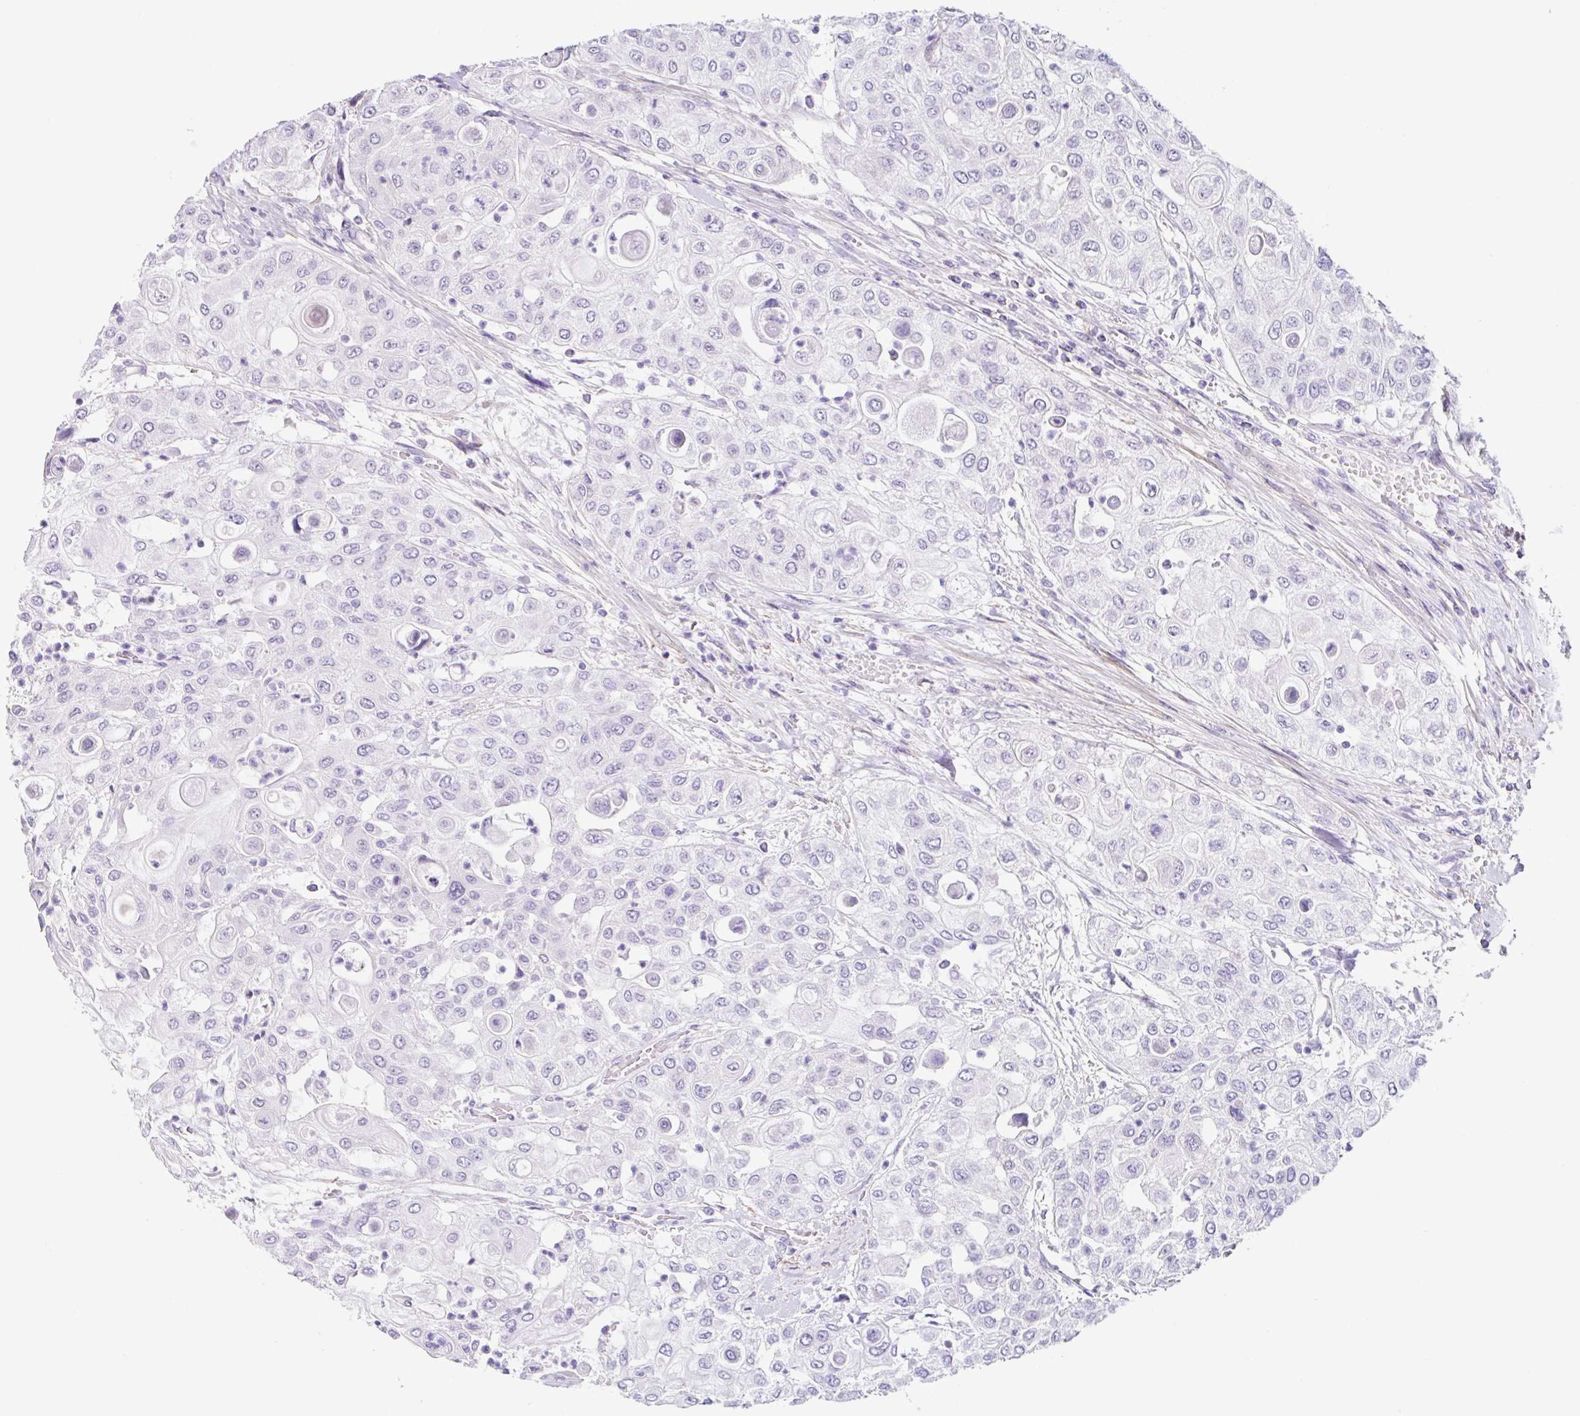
{"staining": {"intensity": "negative", "quantity": "none", "location": "none"}, "tissue": "urothelial cancer", "cell_type": "Tumor cells", "image_type": "cancer", "snomed": [{"axis": "morphology", "description": "Urothelial carcinoma, High grade"}, {"axis": "topography", "description": "Urinary bladder"}], "caption": "IHC of human urothelial cancer demonstrates no positivity in tumor cells.", "gene": "DCAF17", "patient": {"sex": "female", "age": 79}}